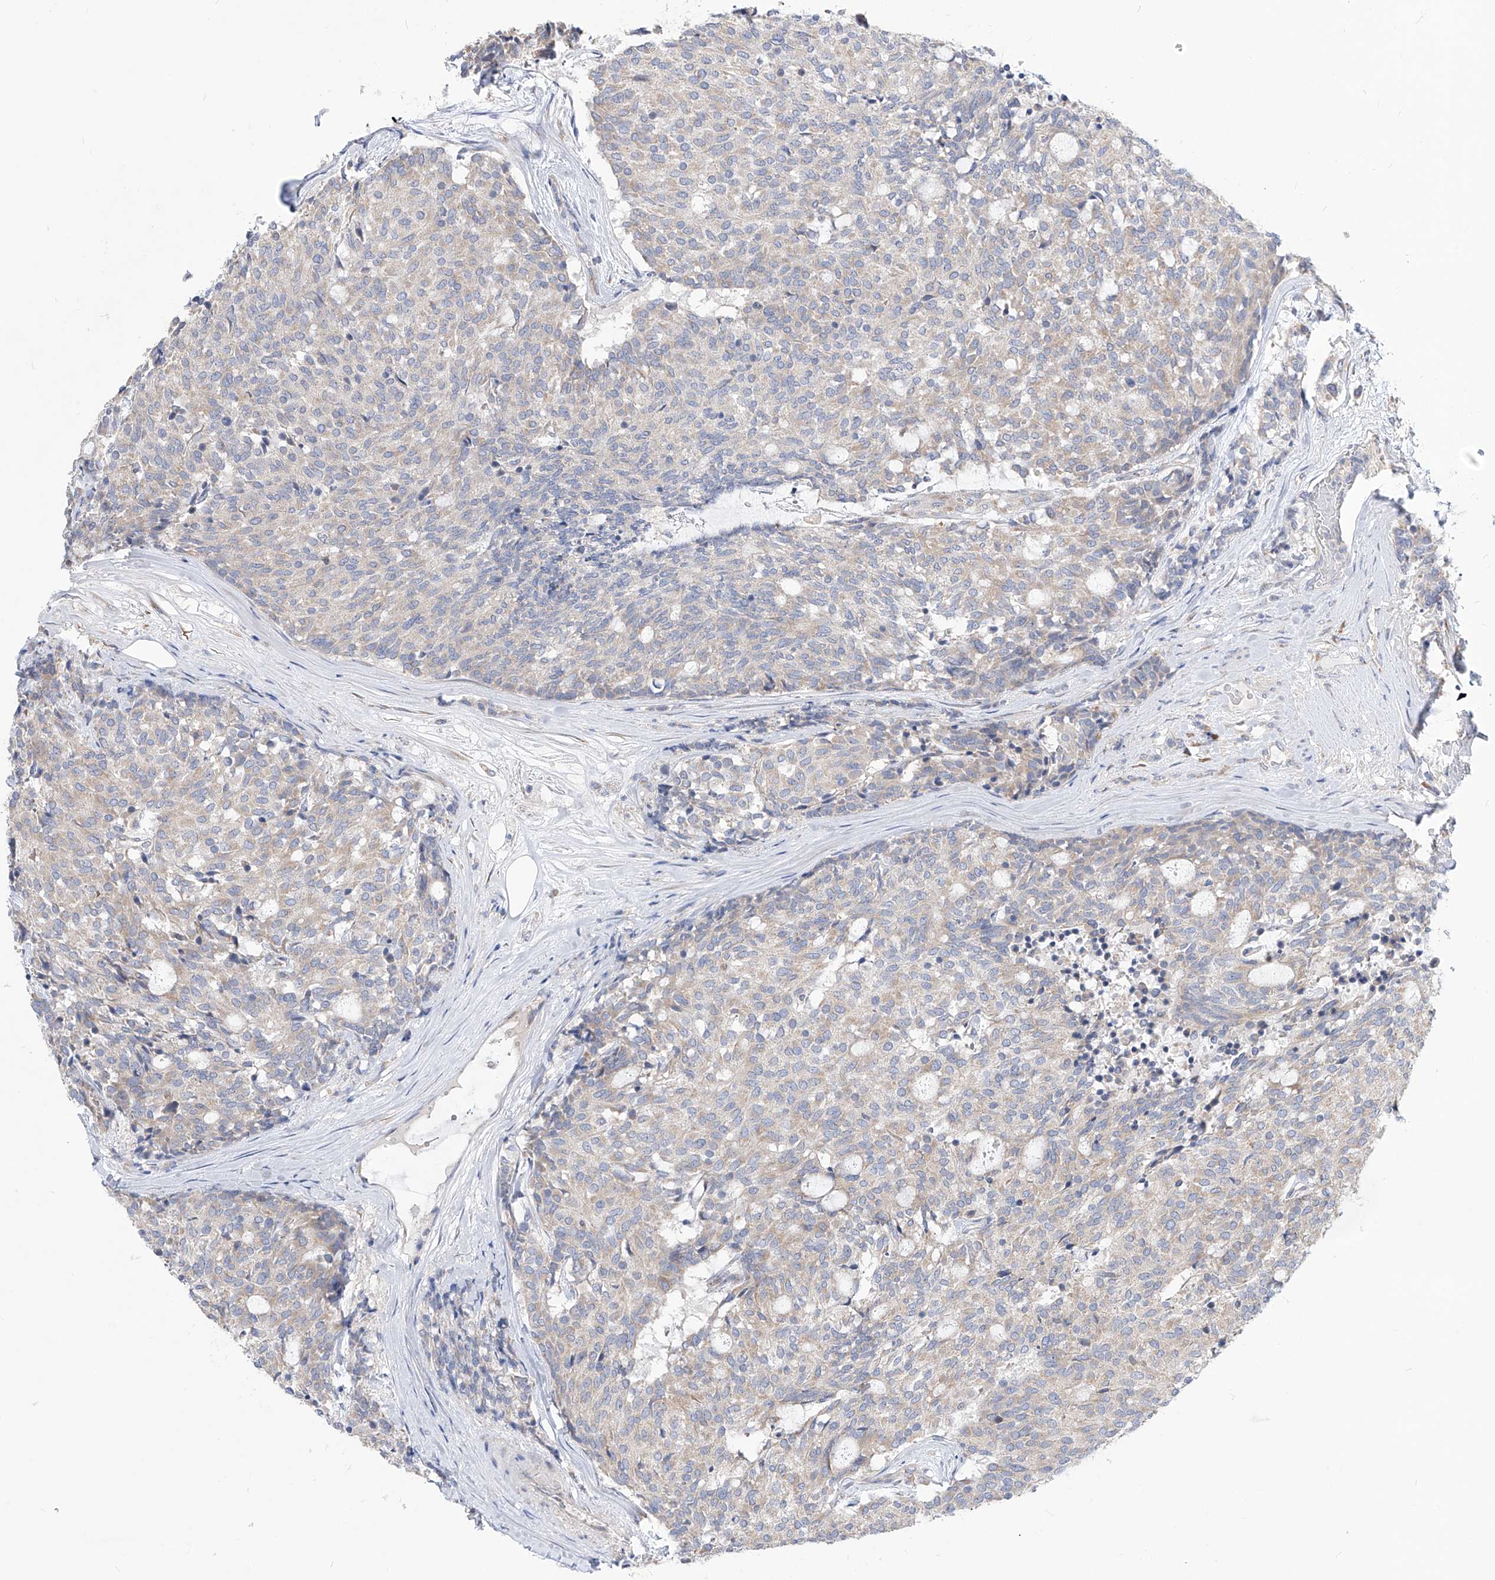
{"staining": {"intensity": "weak", "quantity": "<25%", "location": "cytoplasmic/membranous"}, "tissue": "carcinoid", "cell_type": "Tumor cells", "image_type": "cancer", "snomed": [{"axis": "morphology", "description": "Carcinoid, malignant, NOS"}, {"axis": "topography", "description": "Pancreas"}], "caption": "This is a histopathology image of immunohistochemistry staining of carcinoid, which shows no expression in tumor cells.", "gene": "UFL1", "patient": {"sex": "female", "age": 54}}